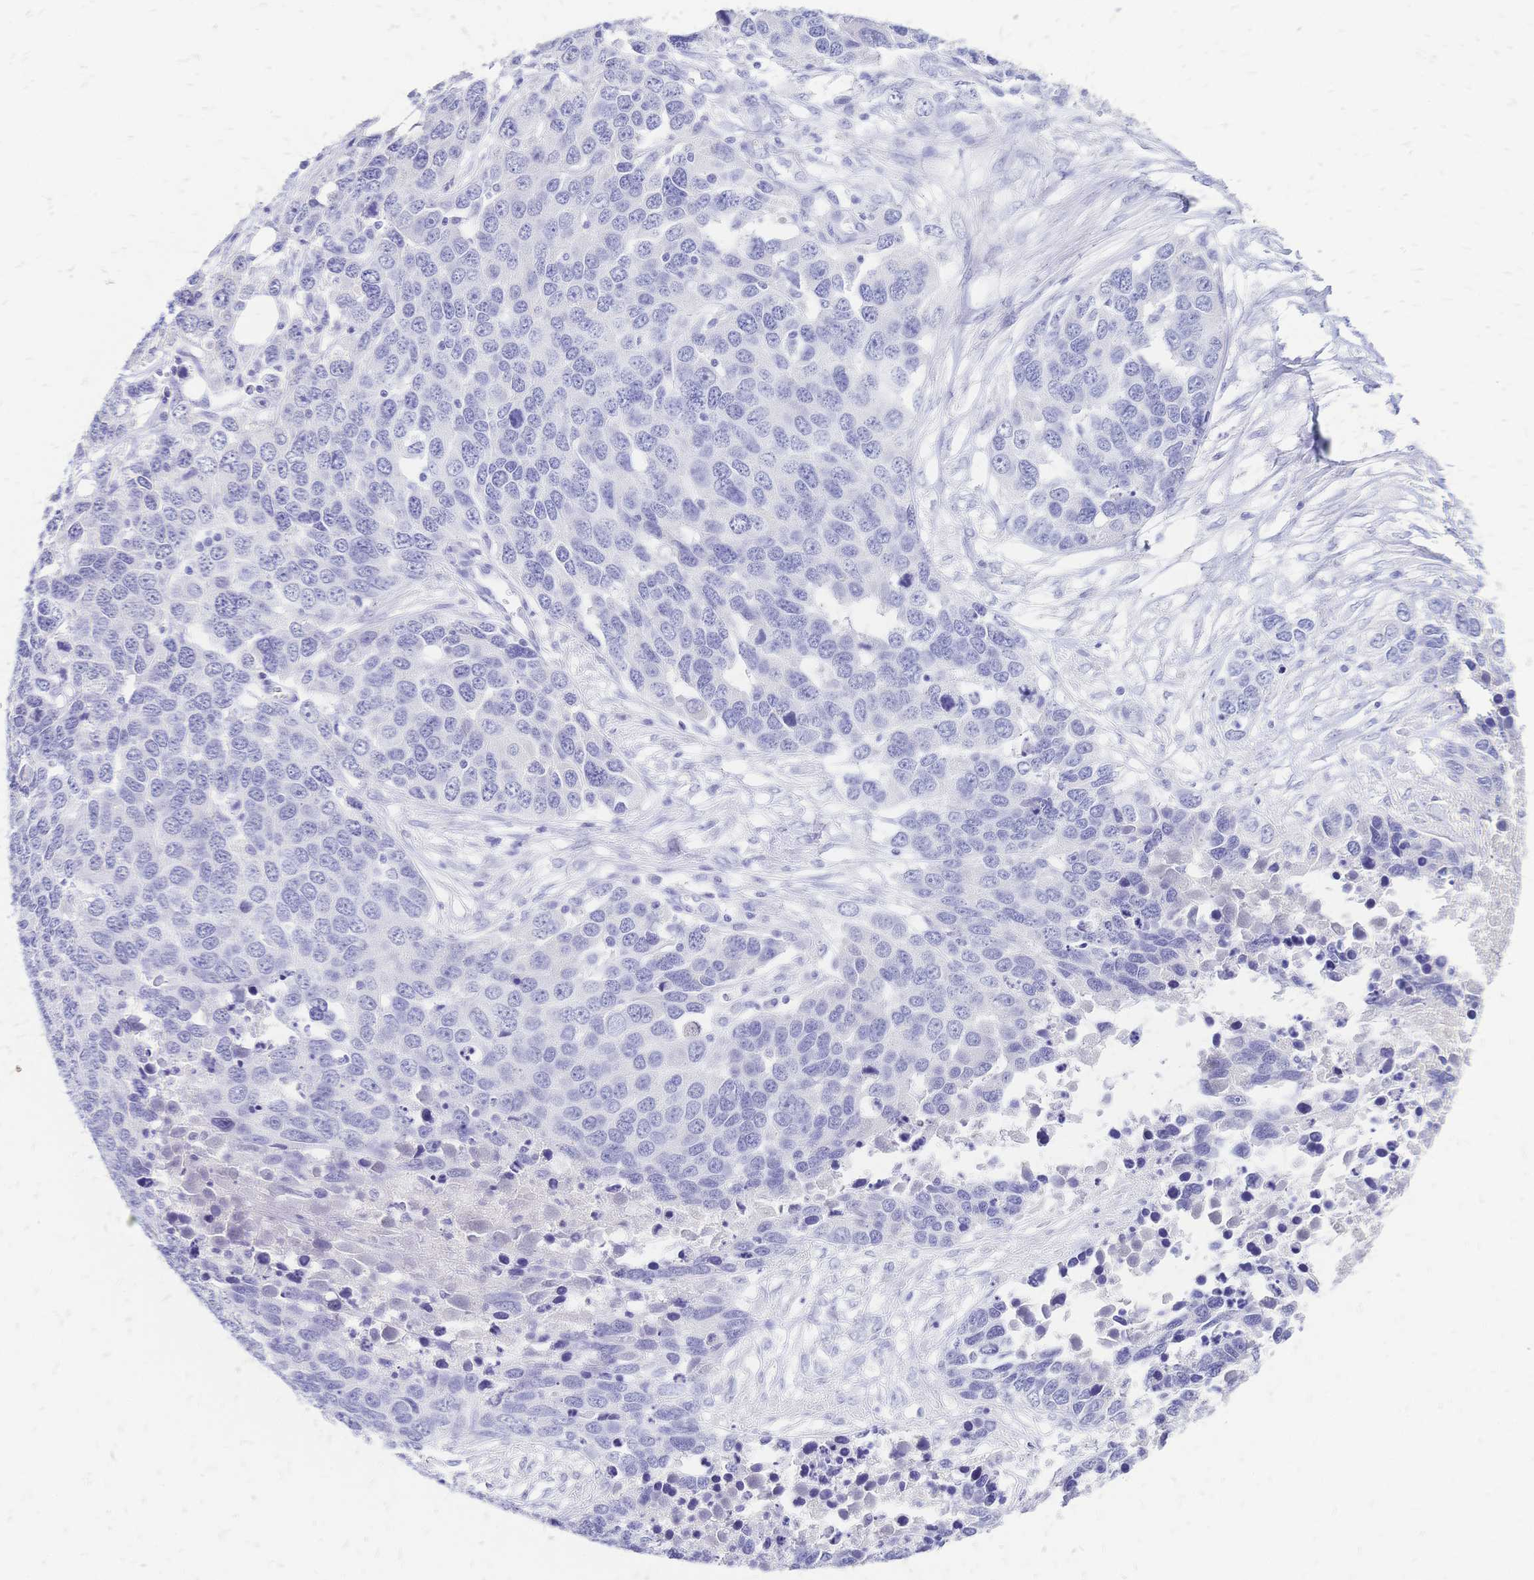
{"staining": {"intensity": "negative", "quantity": "none", "location": "none"}, "tissue": "ovarian cancer", "cell_type": "Tumor cells", "image_type": "cancer", "snomed": [{"axis": "morphology", "description": "Cystadenocarcinoma, serous, NOS"}, {"axis": "topography", "description": "Ovary"}], "caption": "Ovarian cancer stained for a protein using immunohistochemistry displays no staining tumor cells.", "gene": "FA2H", "patient": {"sex": "female", "age": 76}}